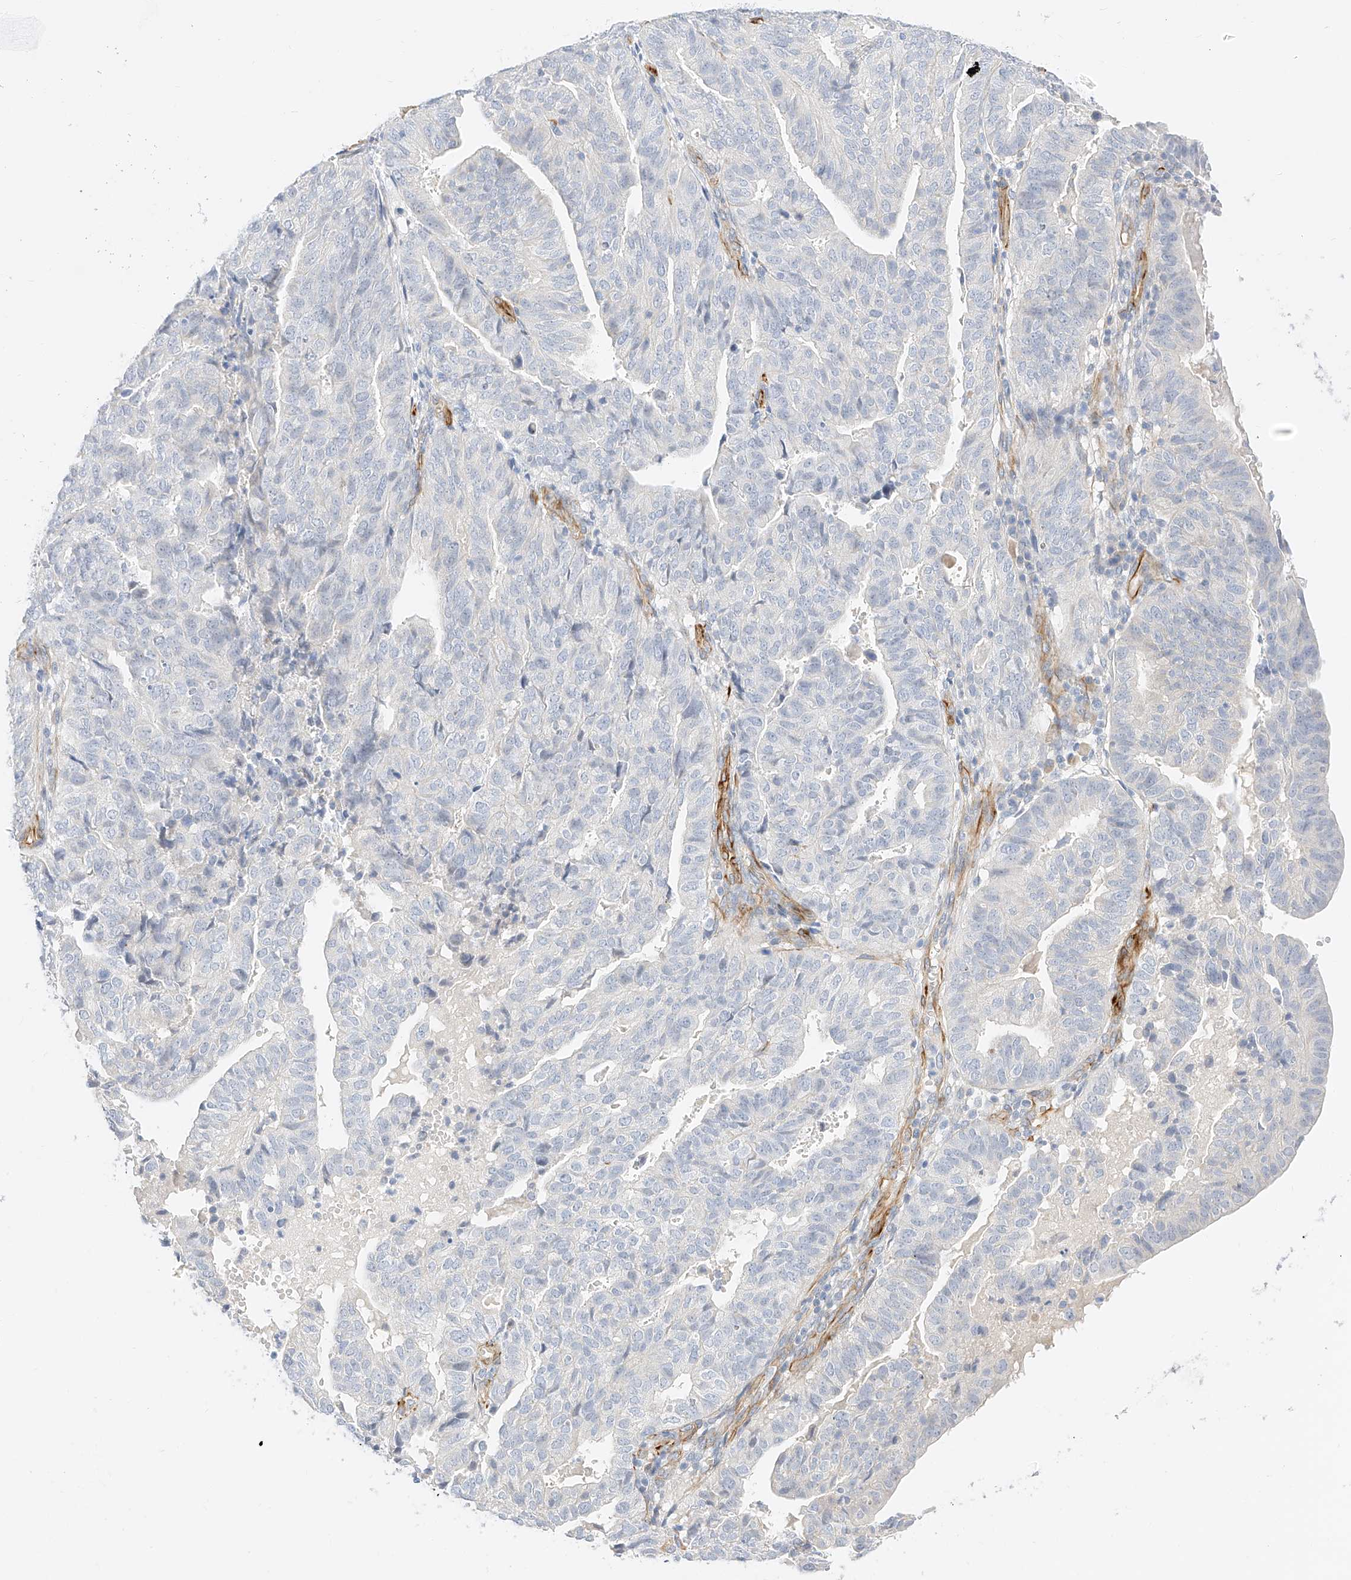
{"staining": {"intensity": "negative", "quantity": "none", "location": "none"}, "tissue": "endometrial cancer", "cell_type": "Tumor cells", "image_type": "cancer", "snomed": [{"axis": "morphology", "description": "Adenocarcinoma, NOS"}, {"axis": "topography", "description": "Uterus"}], "caption": "The micrograph exhibits no significant expression in tumor cells of endometrial cancer (adenocarcinoma).", "gene": "CDCP2", "patient": {"sex": "female", "age": 77}}